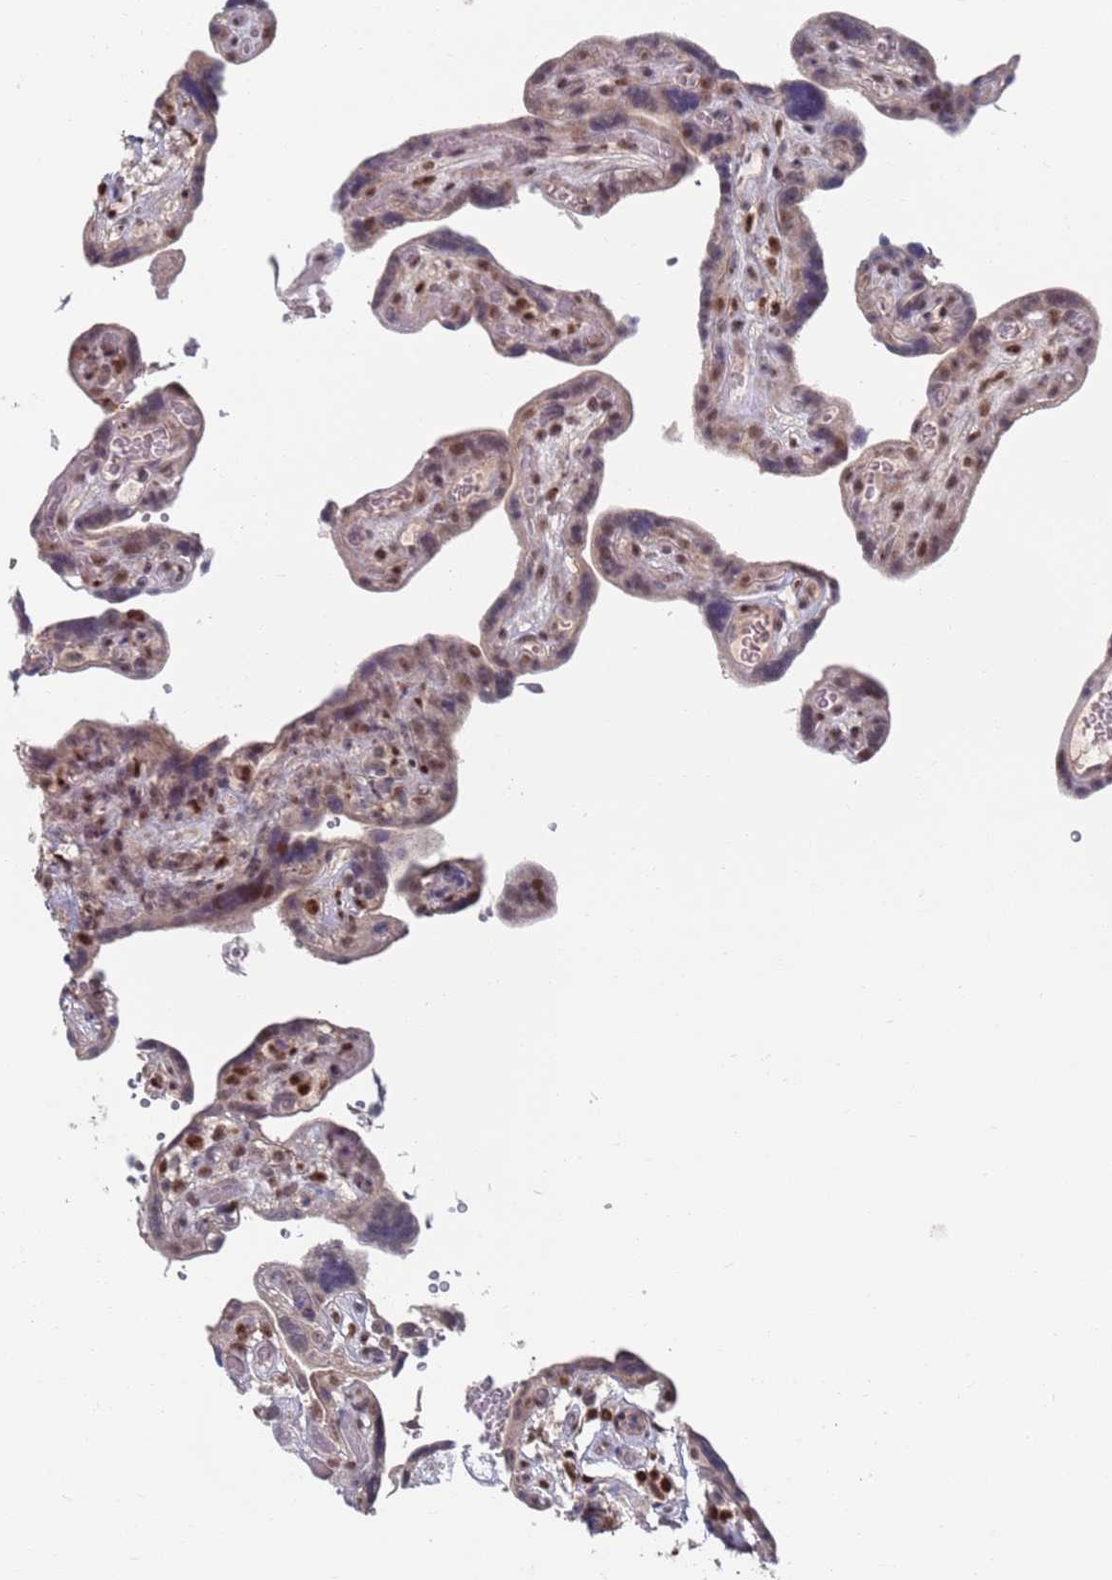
{"staining": {"intensity": "moderate", "quantity": ">75%", "location": "cytoplasmic/membranous,nuclear"}, "tissue": "placenta", "cell_type": "Decidual cells", "image_type": "normal", "snomed": [{"axis": "morphology", "description": "Normal tissue, NOS"}, {"axis": "topography", "description": "Placenta"}], "caption": "This is an image of immunohistochemistry (IHC) staining of benign placenta, which shows moderate positivity in the cytoplasmic/membranous,nuclear of decidual cells.", "gene": "RPP25", "patient": {"sex": "female", "age": 30}}